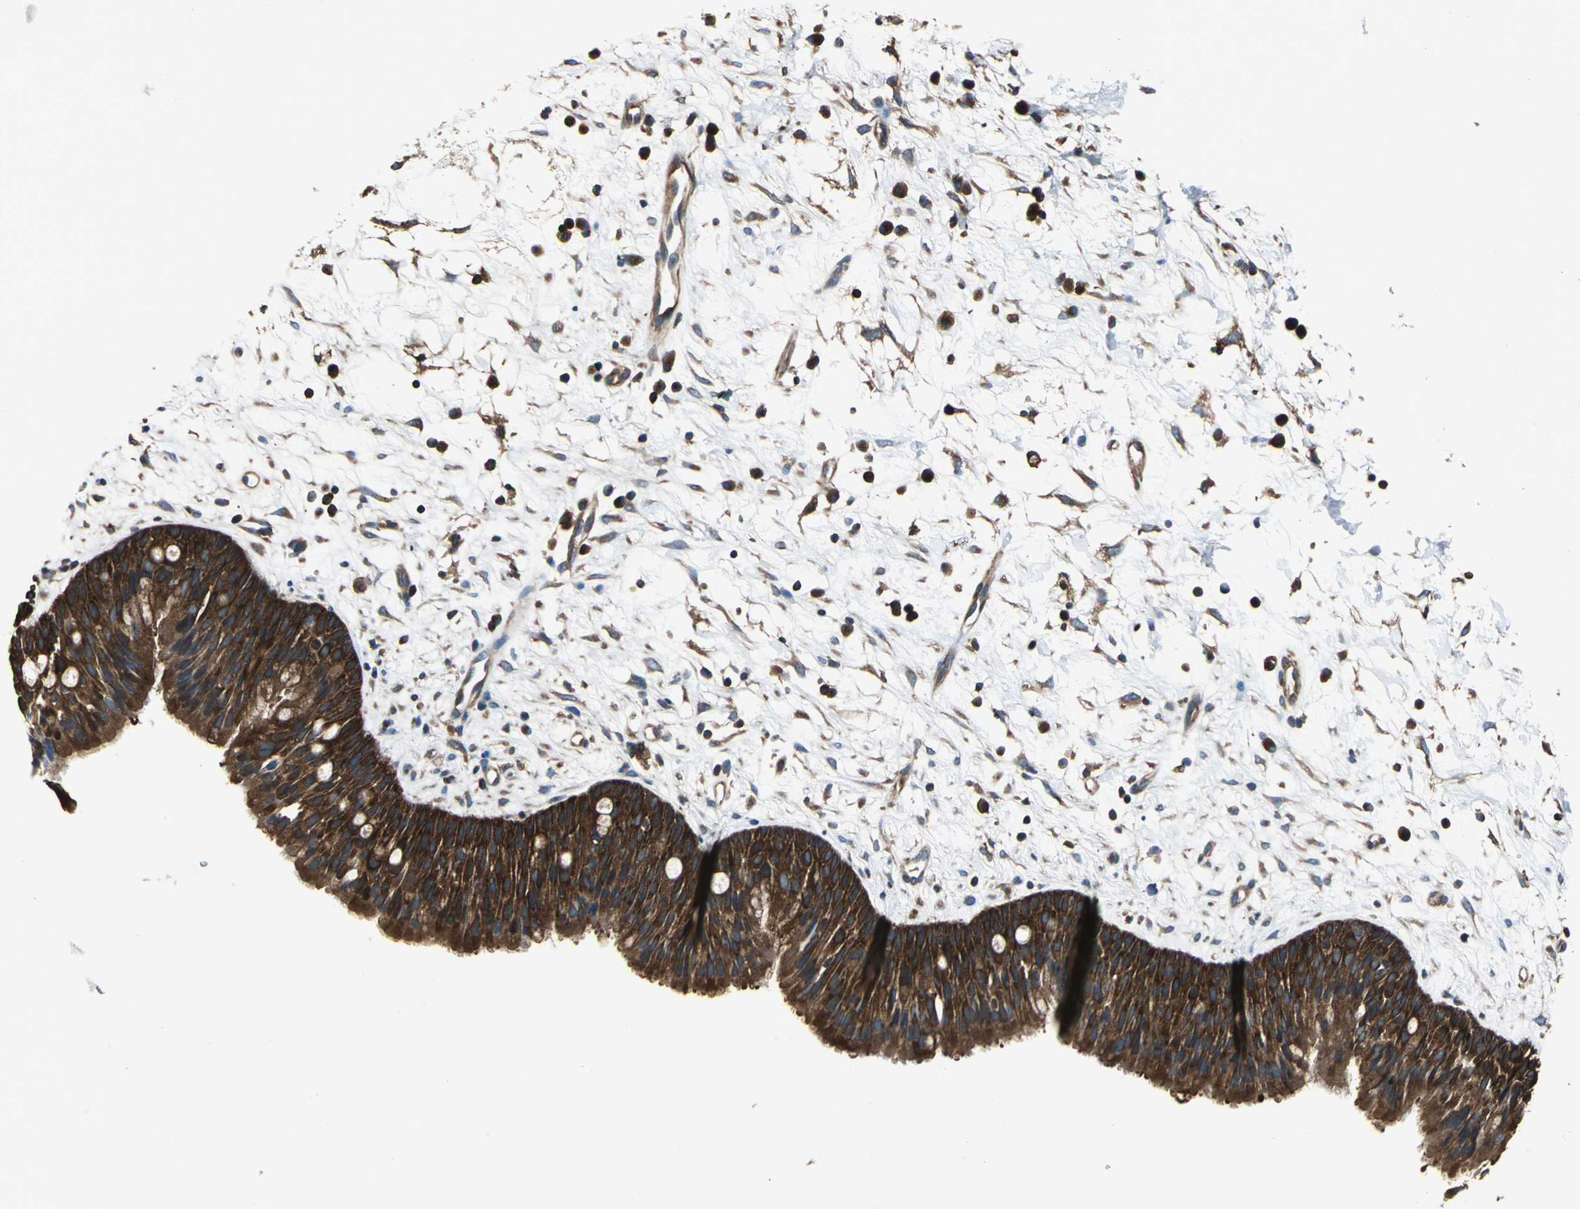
{"staining": {"intensity": "strong", "quantity": ">75%", "location": "cytoplasmic/membranous"}, "tissue": "nasopharynx", "cell_type": "Respiratory epithelial cells", "image_type": "normal", "snomed": [{"axis": "morphology", "description": "Normal tissue, NOS"}, {"axis": "topography", "description": "Nasopharynx"}], "caption": "Respiratory epithelial cells exhibit high levels of strong cytoplasmic/membranous staining in about >75% of cells in normal human nasopharynx. The protein is shown in brown color, while the nuclei are stained blue.", "gene": "CAPN1", "patient": {"sex": "male", "age": 13}}